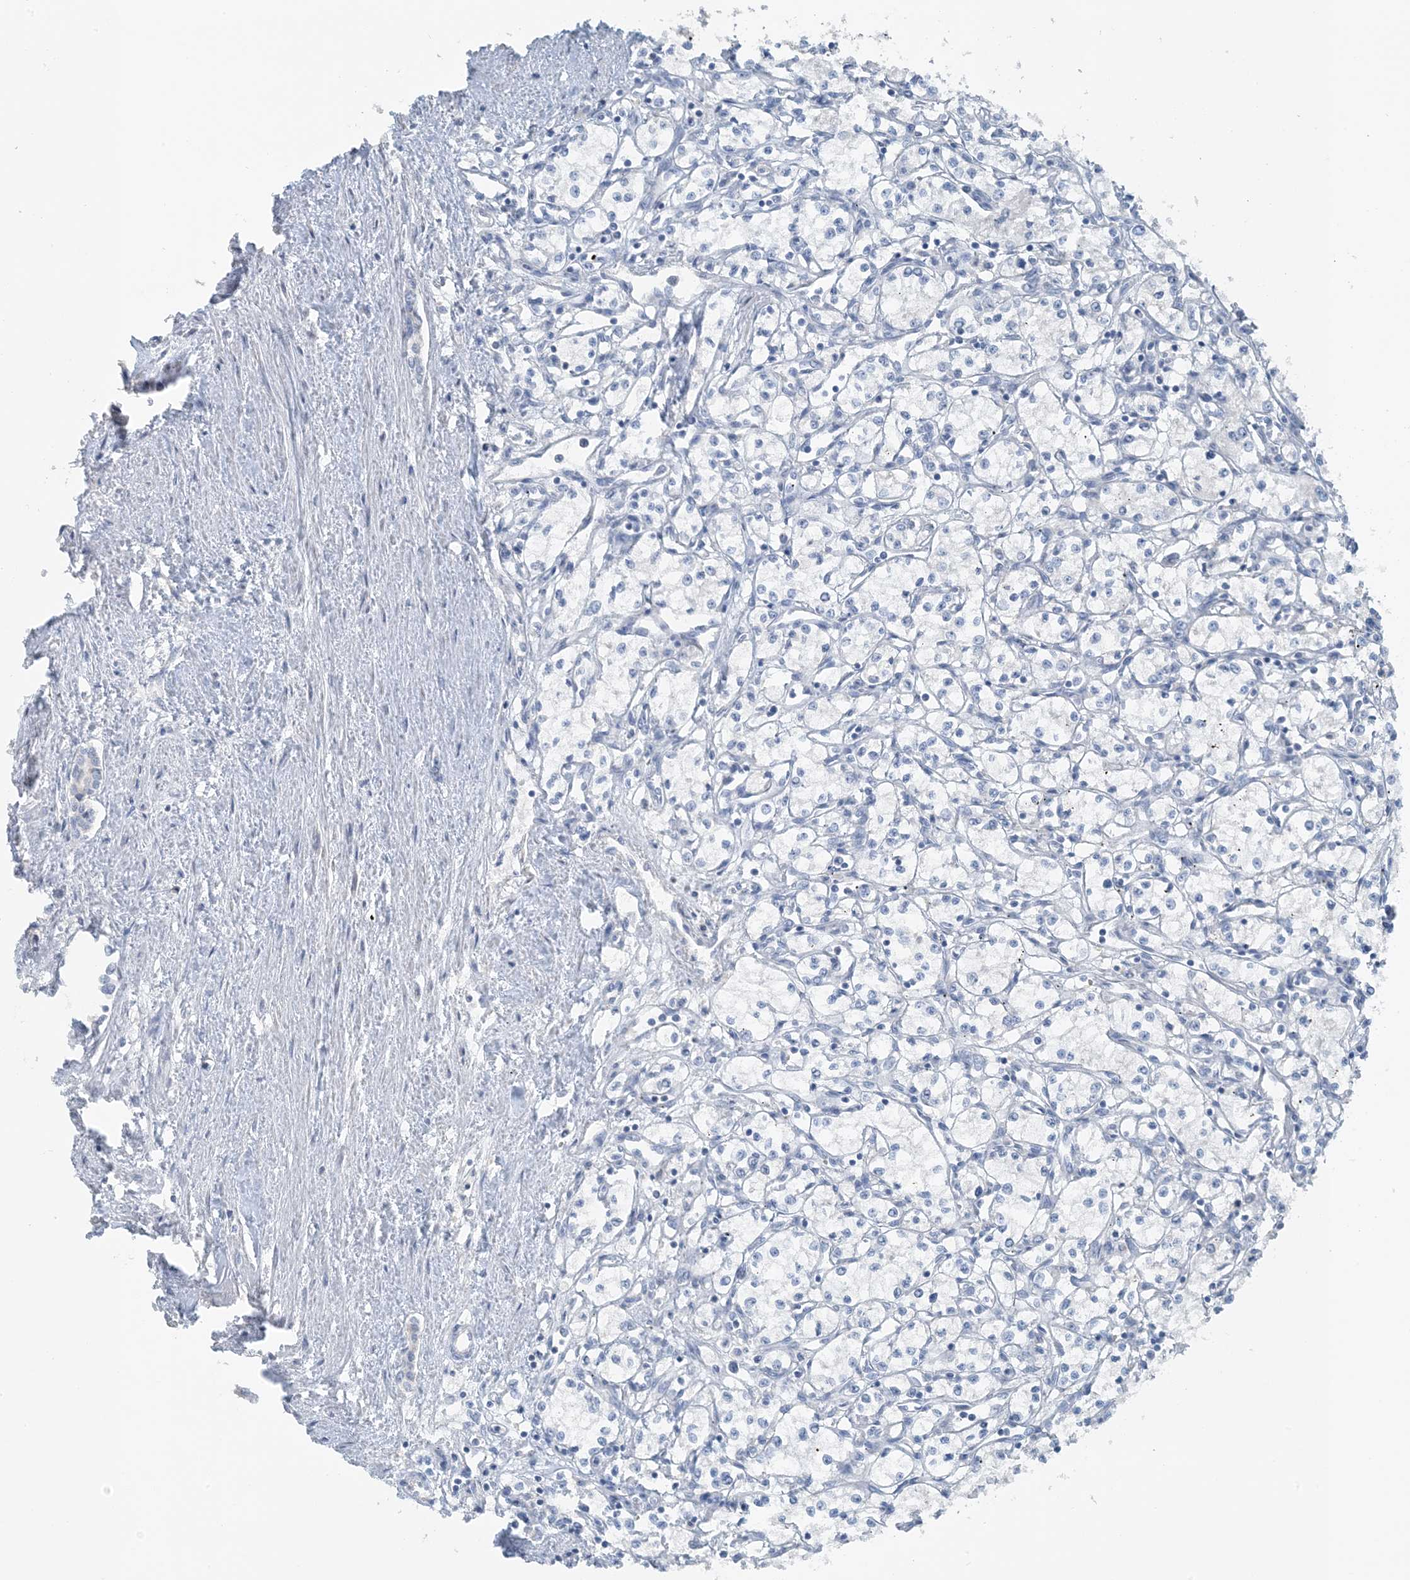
{"staining": {"intensity": "negative", "quantity": "none", "location": "none"}, "tissue": "renal cancer", "cell_type": "Tumor cells", "image_type": "cancer", "snomed": [{"axis": "morphology", "description": "Adenocarcinoma, NOS"}, {"axis": "topography", "description": "Kidney"}], "caption": "Immunohistochemistry image of neoplastic tissue: renal adenocarcinoma stained with DAB (3,3'-diaminobenzidine) shows no significant protein positivity in tumor cells.", "gene": "CTRL", "patient": {"sex": "male", "age": 59}}